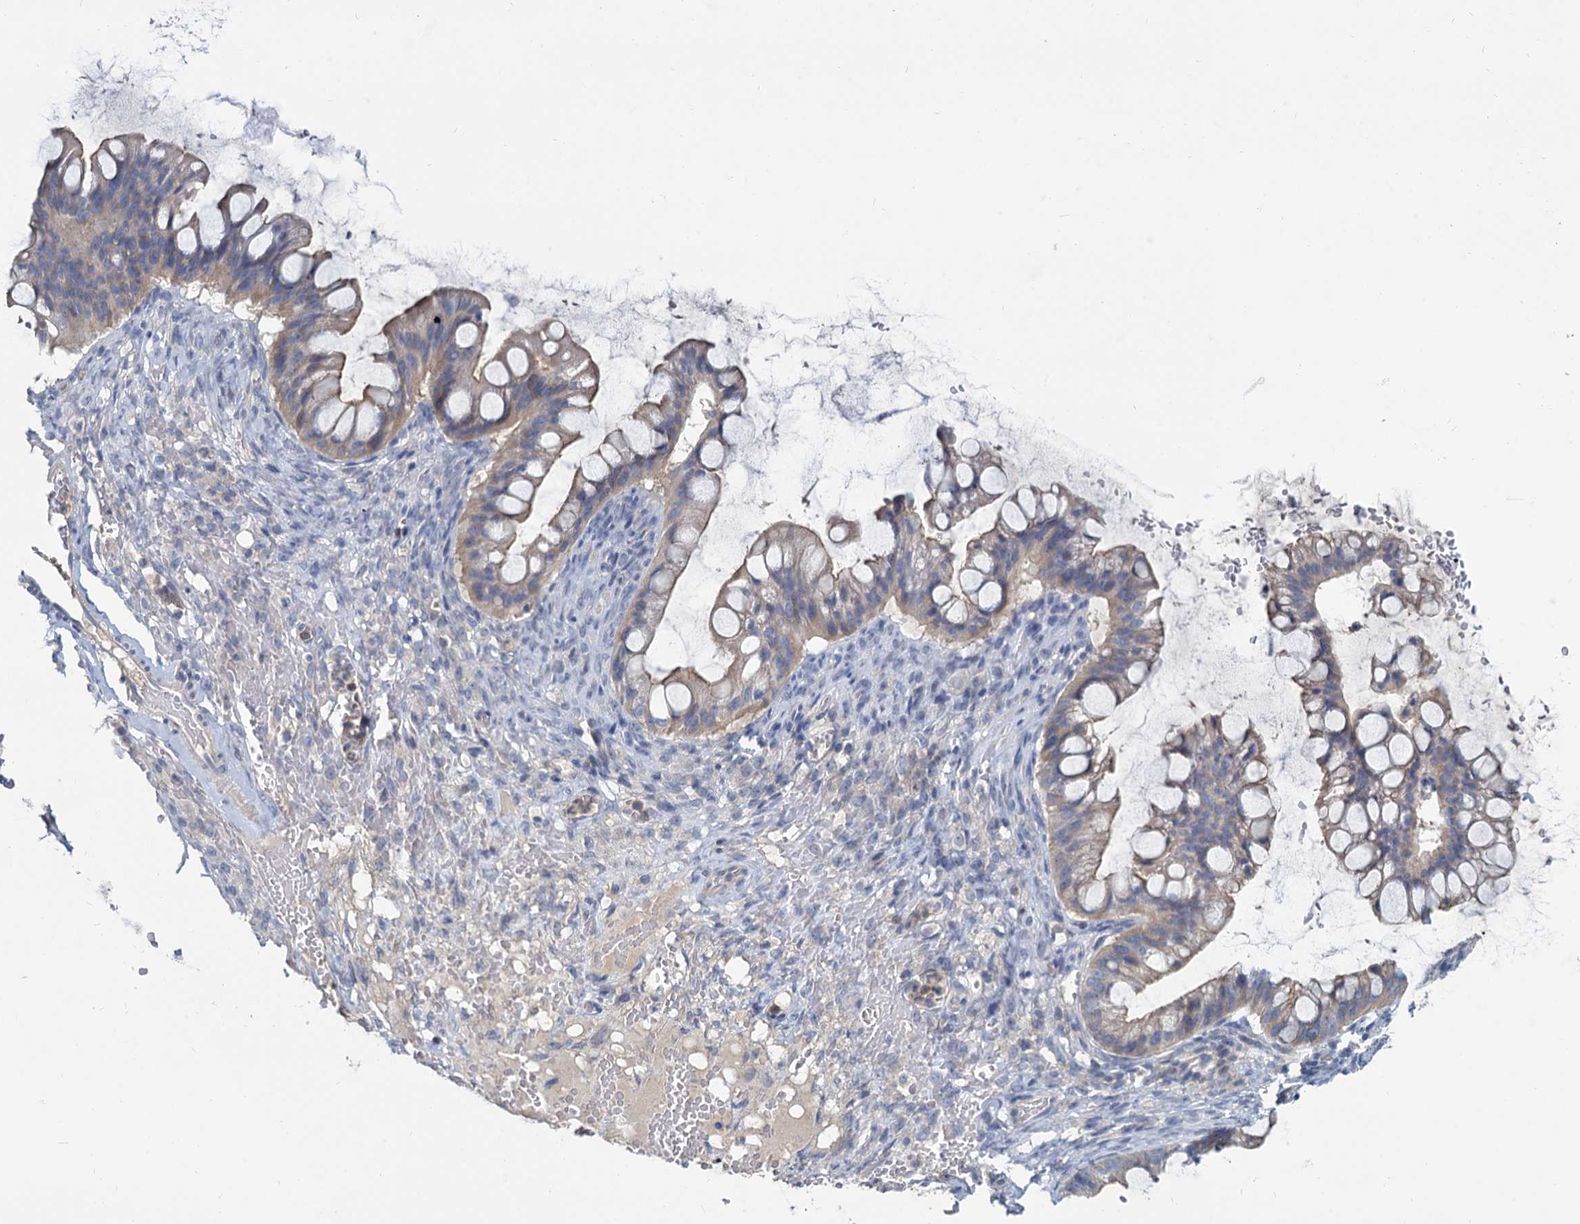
{"staining": {"intensity": "negative", "quantity": "none", "location": "none"}, "tissue": "ovarian cancer", "cell_type": "Tumor cells", "image_type": "cancer", "snomed": [{"axis": "morphology", "description": "Cystadenocarcinoma, mucinous, NOS"}, {"axis": "topography", "description": "Ovary"}], "caption": "This is a micrograph of immunohistochemistry staining of mucinous cystadenocarcinoma (ovarian), which shows no staining in tumor cells. (Stains: DAB immunohistochemistry with hematoxylin counter stain, Microscopy: brightfield microscopy at high magnification).", "gene": "ACSM3", "patient": {"sex": "female", "age": 73}}